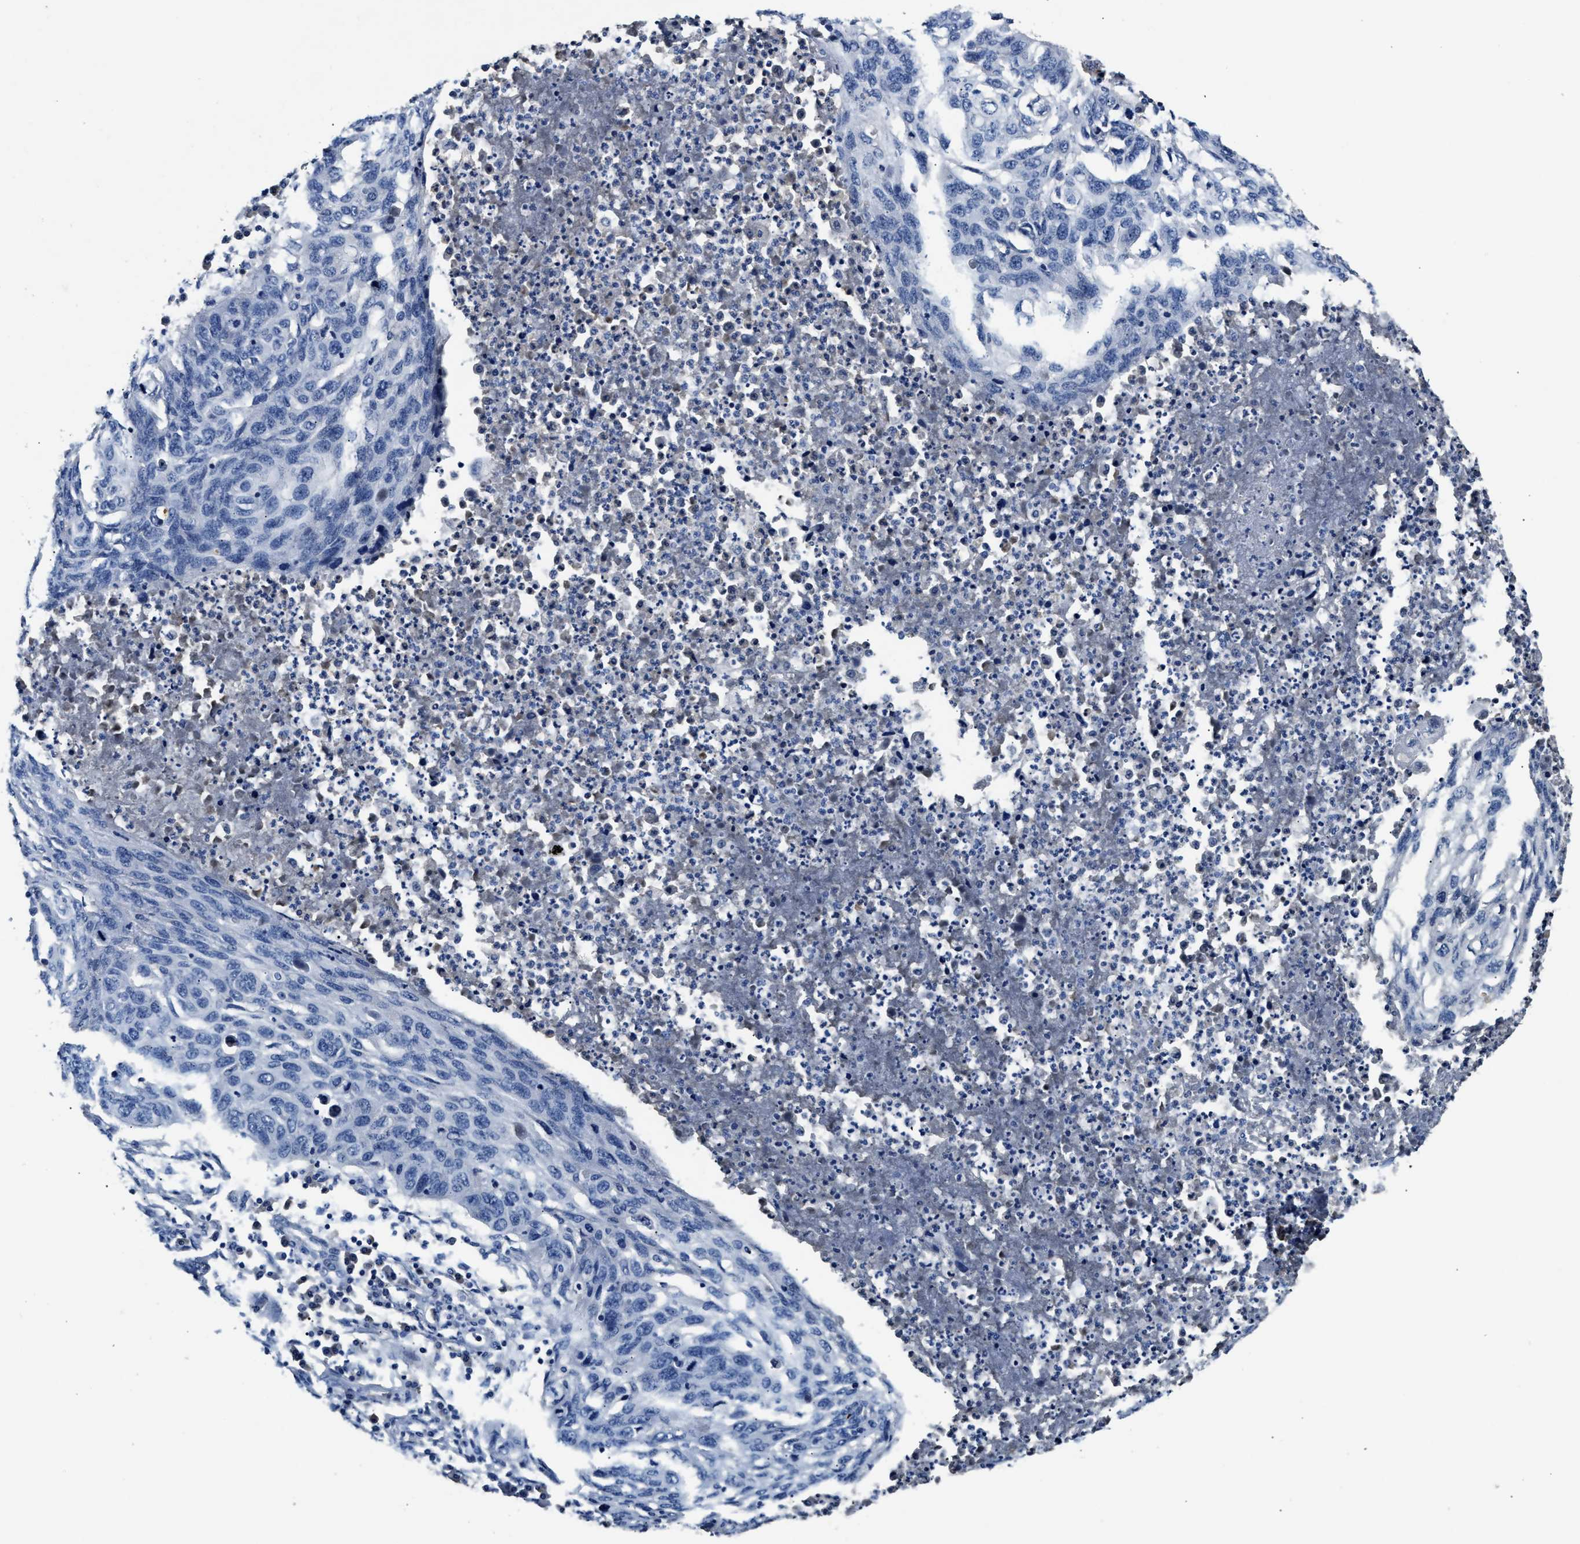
{"staining": {"intensity": "negative", "quantity": "none", "location": "none"}, "tissue": "lung cancer", "cell_type": "Tumor cells", "image_type": "cancer", "snomed": [{"axis": "morphology", "description": "Squamous cell carcinoma, NOS"}, {"axis": "topography", "description": "Lung"}], "caption": "This is an immunohistochemistry (IHC) image of human lung cancer (squamous cell carcinoma). There is no positivity in tumor cells.", "gene": "SLCO2B1", "patient": {"sex": "female", "age": 63}}